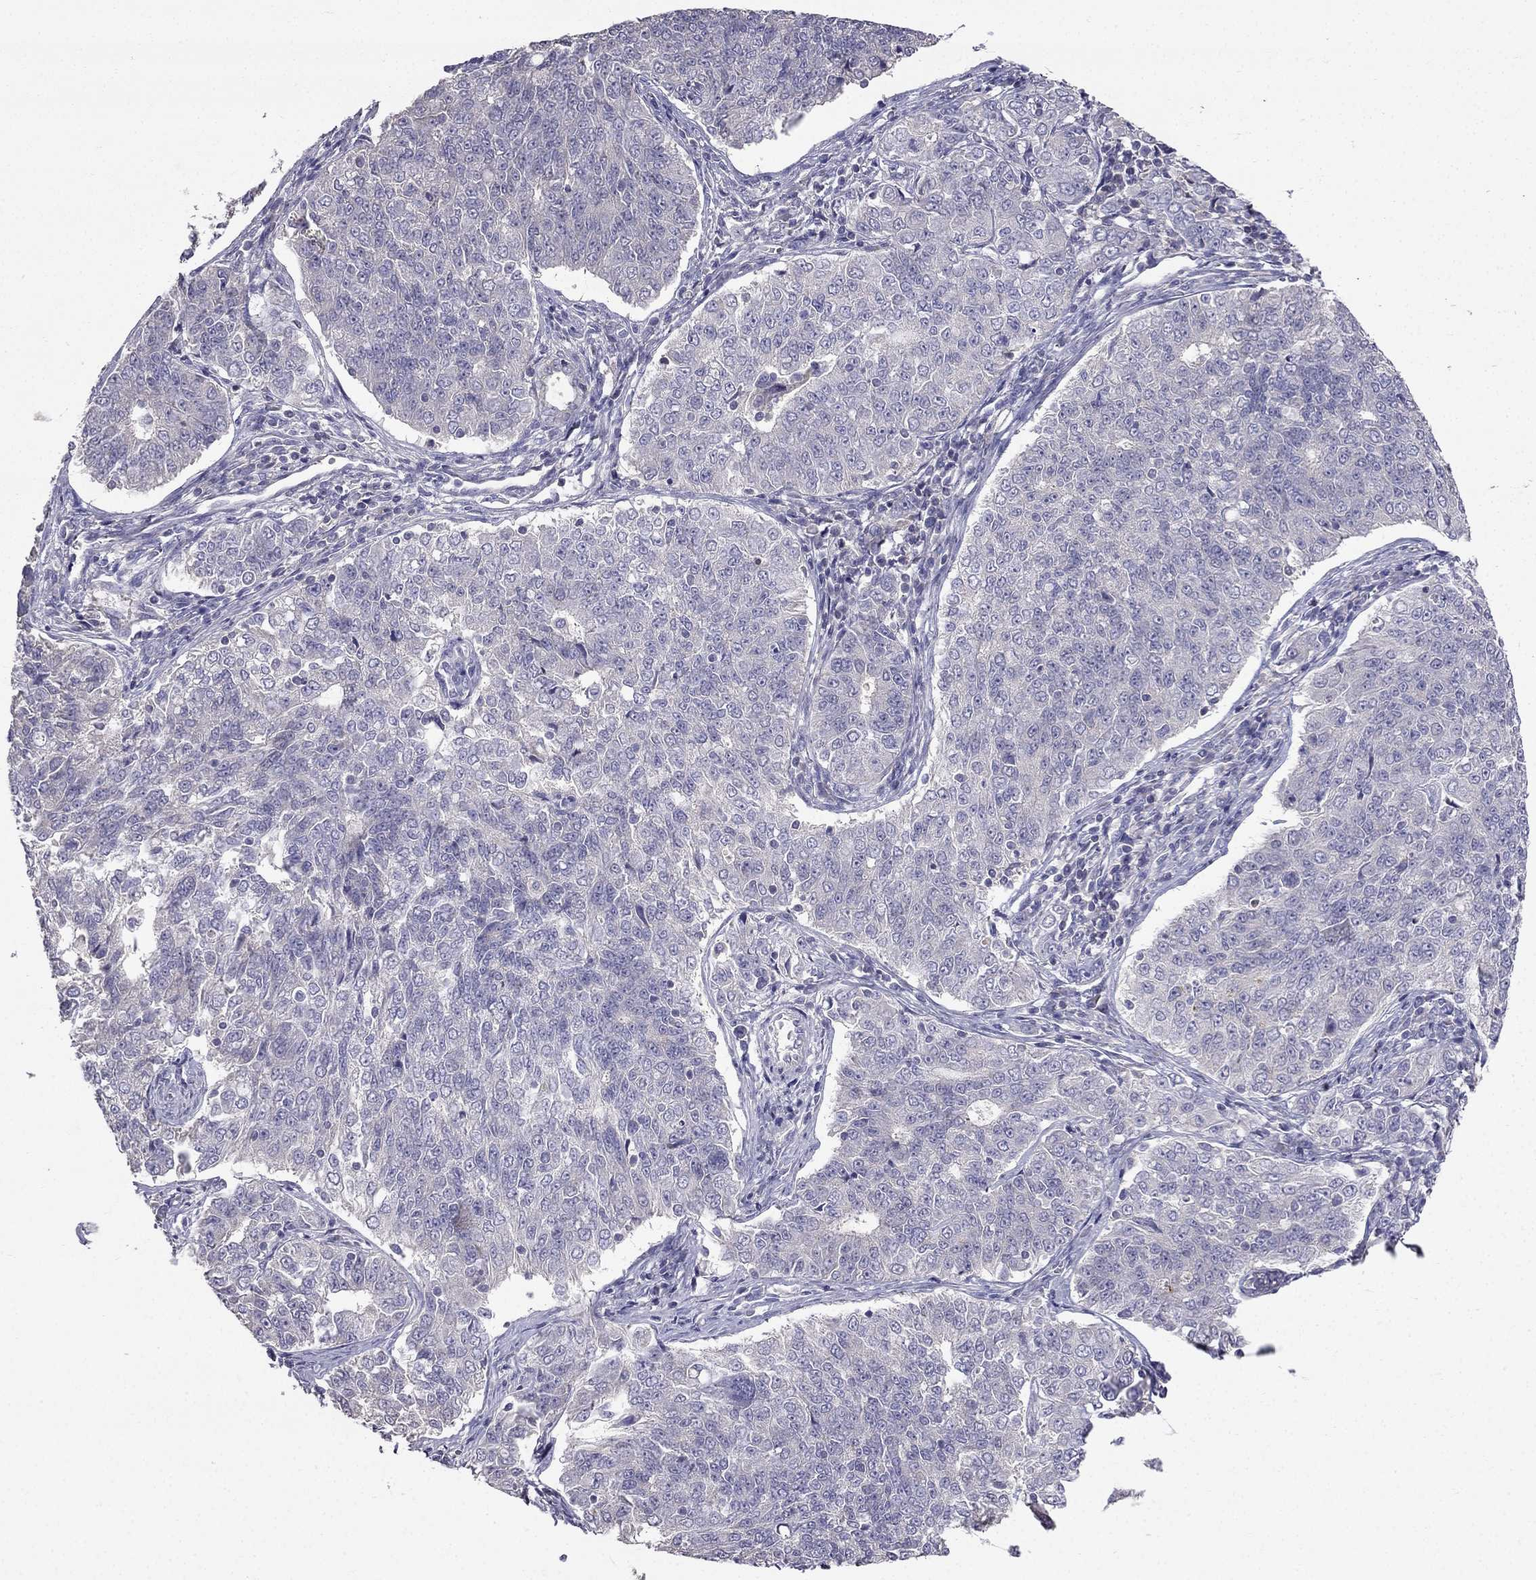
{"staining": {"intensity": "negative", "quantity": "none", "location": "none"}, "tissue": "endometrial cancer", "cell_type": "Tumor cells", "image_type": "cancer", "snomed": [{"axis": "morphology", "description": "Adenocarcinoma, NOS"}, {"axis": "topography", "description": "Endometrium"}], "caption": "DAB immunohistochemical staining of human endometrial adenocarcinoma shows no significant staining in tumor cells.", "gene": "AS3MT", "patient": {"sex": "female", "age": 43}}